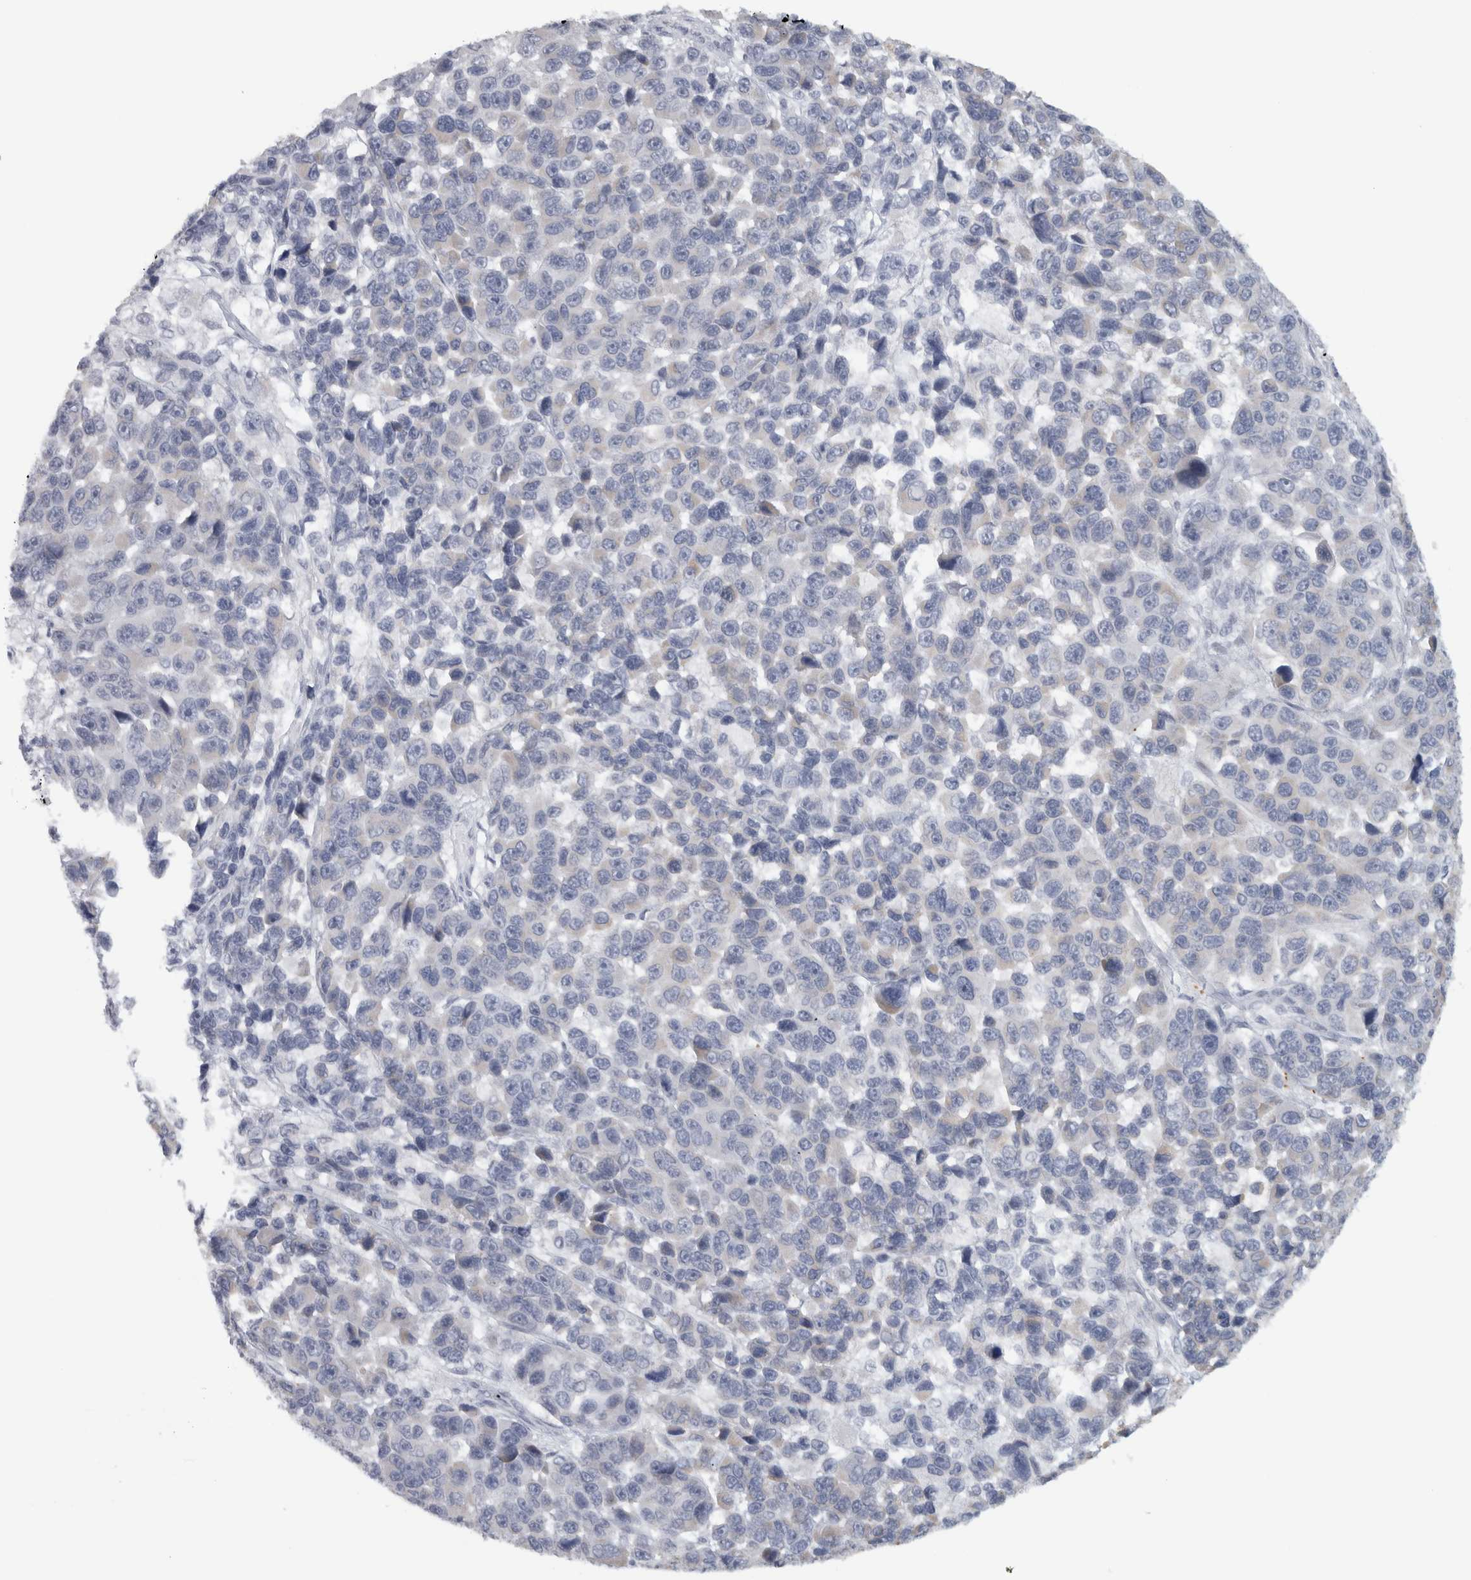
{"staining": {"intensity": "negative", "quantity": "none", "location": "none"}, "tissue": "melanoma", "cell_type": "Tumor cells", "image_type": "cancer", "snomed": [{"axis": "morphology", "description": "Malignant melanoma, NOS"}, {"axis": "topography", "description": "Skin"}], "caption": "High magnification brightfield microscopy of malignant melanoma stained with DAB (3,3'-diaminobenzidine) (brown) and counterstained with hematoxylin (blue): tumor cells show no significant staining.", "gene": "PTPRN2", "patient": {"sex": "male", "age": 53}}